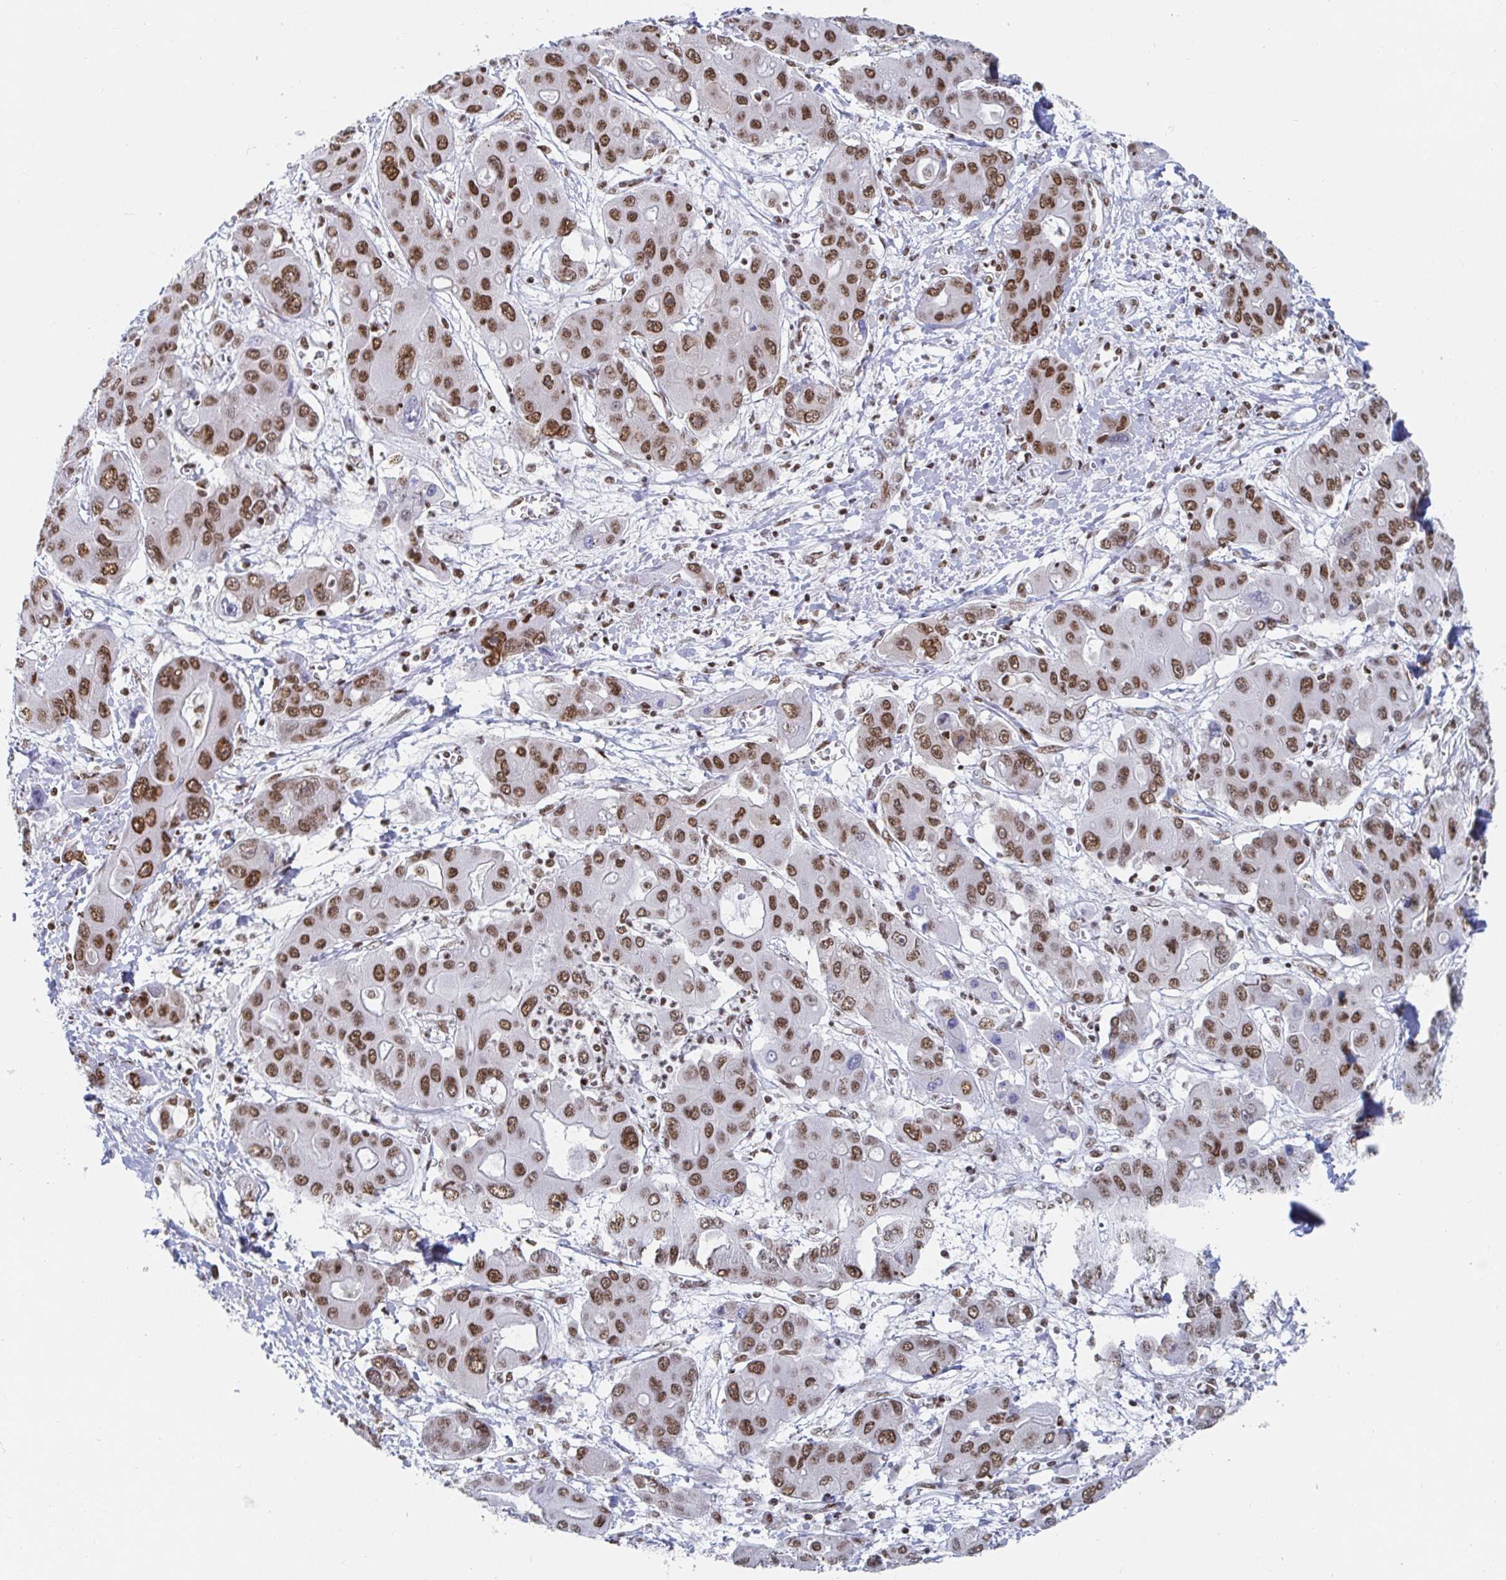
{"staining": {"intensity": "strong", "quantity": ">75%", "location": "nuclear"}, "tissue": "liver cancer", "cell_type": "Tumor cells", "image_type": "cancer", "snomed": [{"axis": "morphology", "description": "Cholangiocarcinoma"}, {"axis": "topography", "description": "Liver"}], "caption": "This image exhibits liver cancer (cholangiocarcinoma) stained with immunohistochemistry to label a protein in brown. The nuclear of tumor cells show strong positivity for the protein. Nuclei are counter-stained blue.", "gene": "EWSR1", "patient": {"sex": "male", "age": 67}}